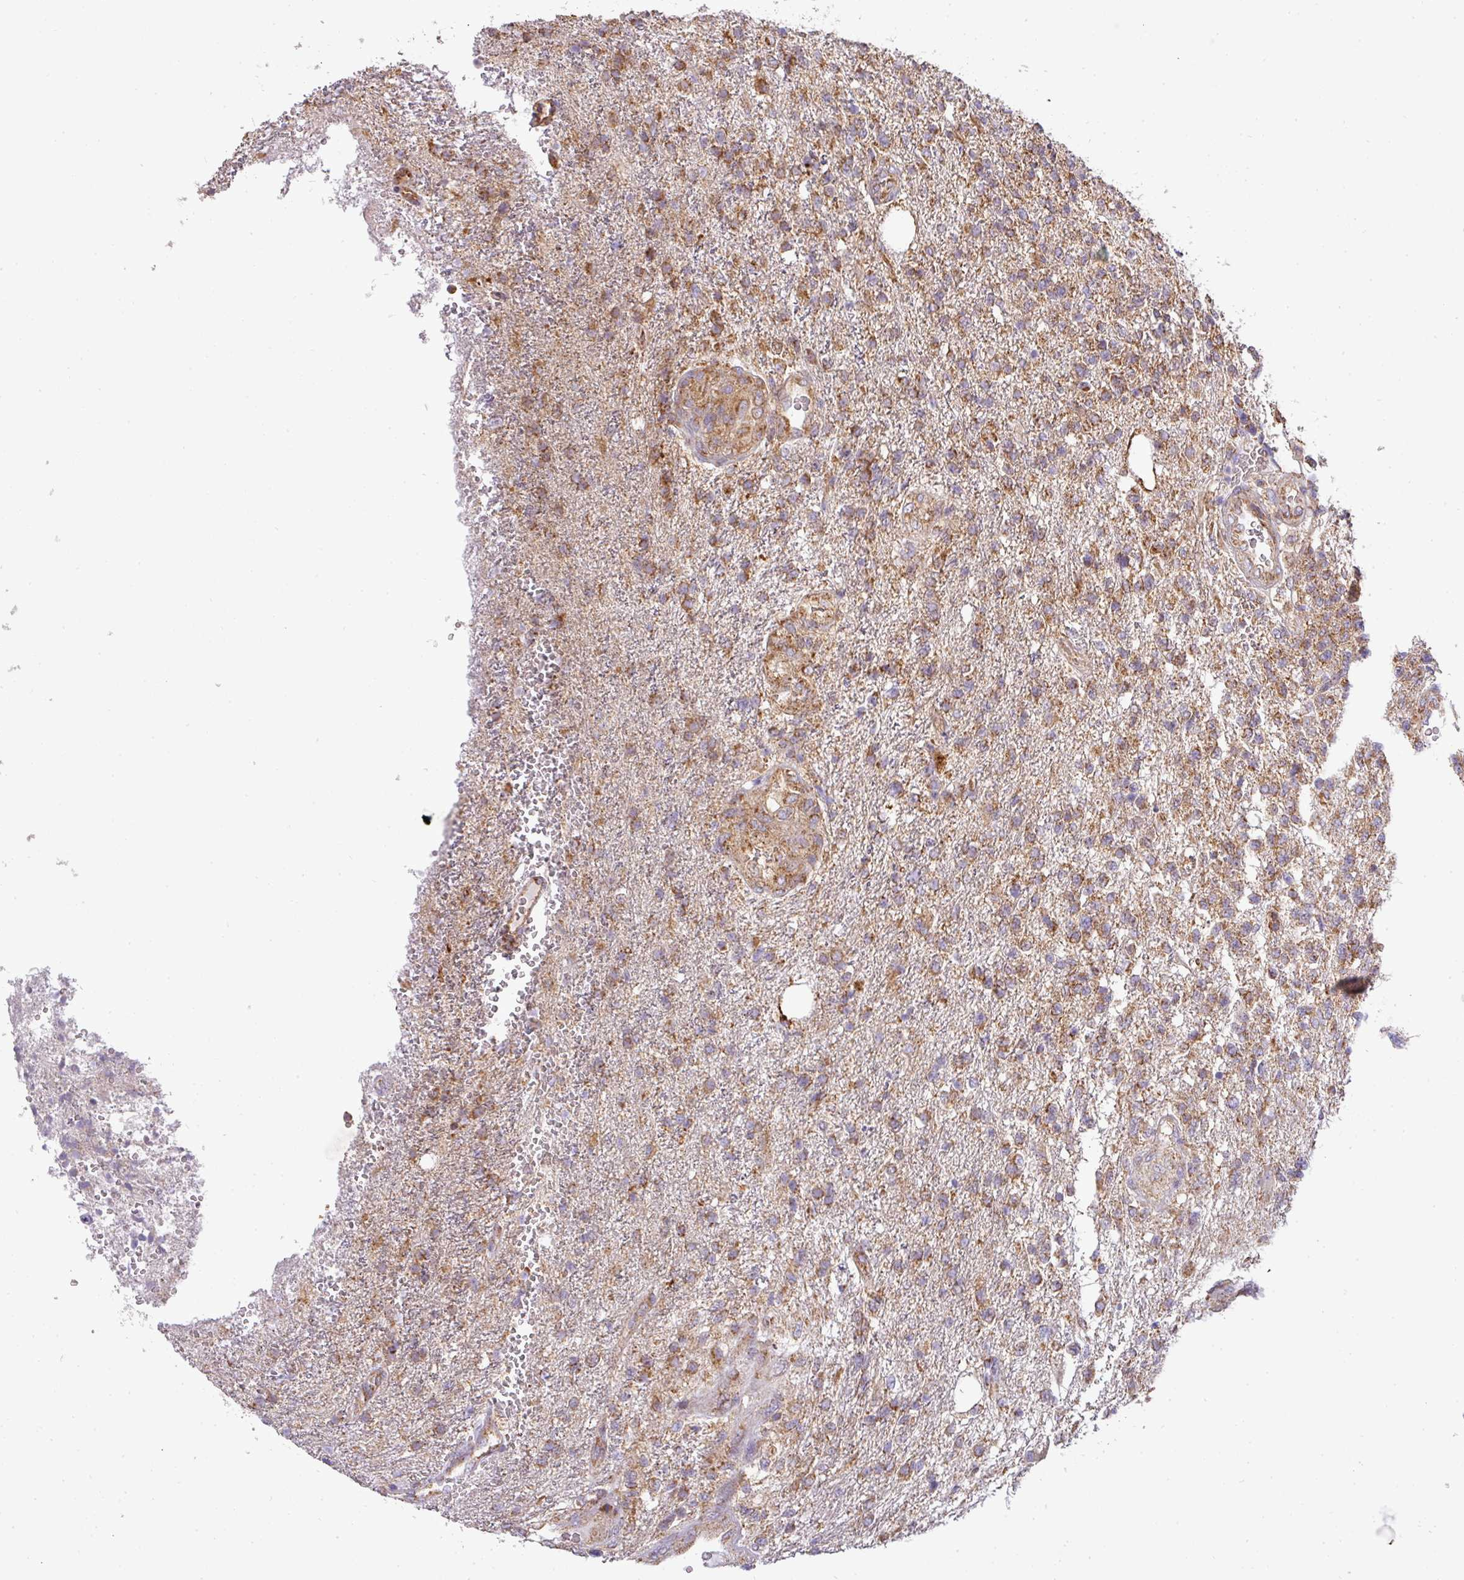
{"staining": {"intensity": "moderate", "quantity": ">75%", "location": "cytoplasmic/membranous"}, "tissue": "glioma", "cell_type": "Tumor cells", "image_type": "cancer", "snomed": [{"axis": "morphology", "description": "Glioma, malignant, High grade"}, {"axis": "topography", "description": "Brain"}], "caption": "Protein expression analysis of human glioma reveals moderate cytoplasmic/membranous expression in approximately >75% of tumor cells.", "gene": "ZNF211", "patient": {"sex": "male", "age": 56}}